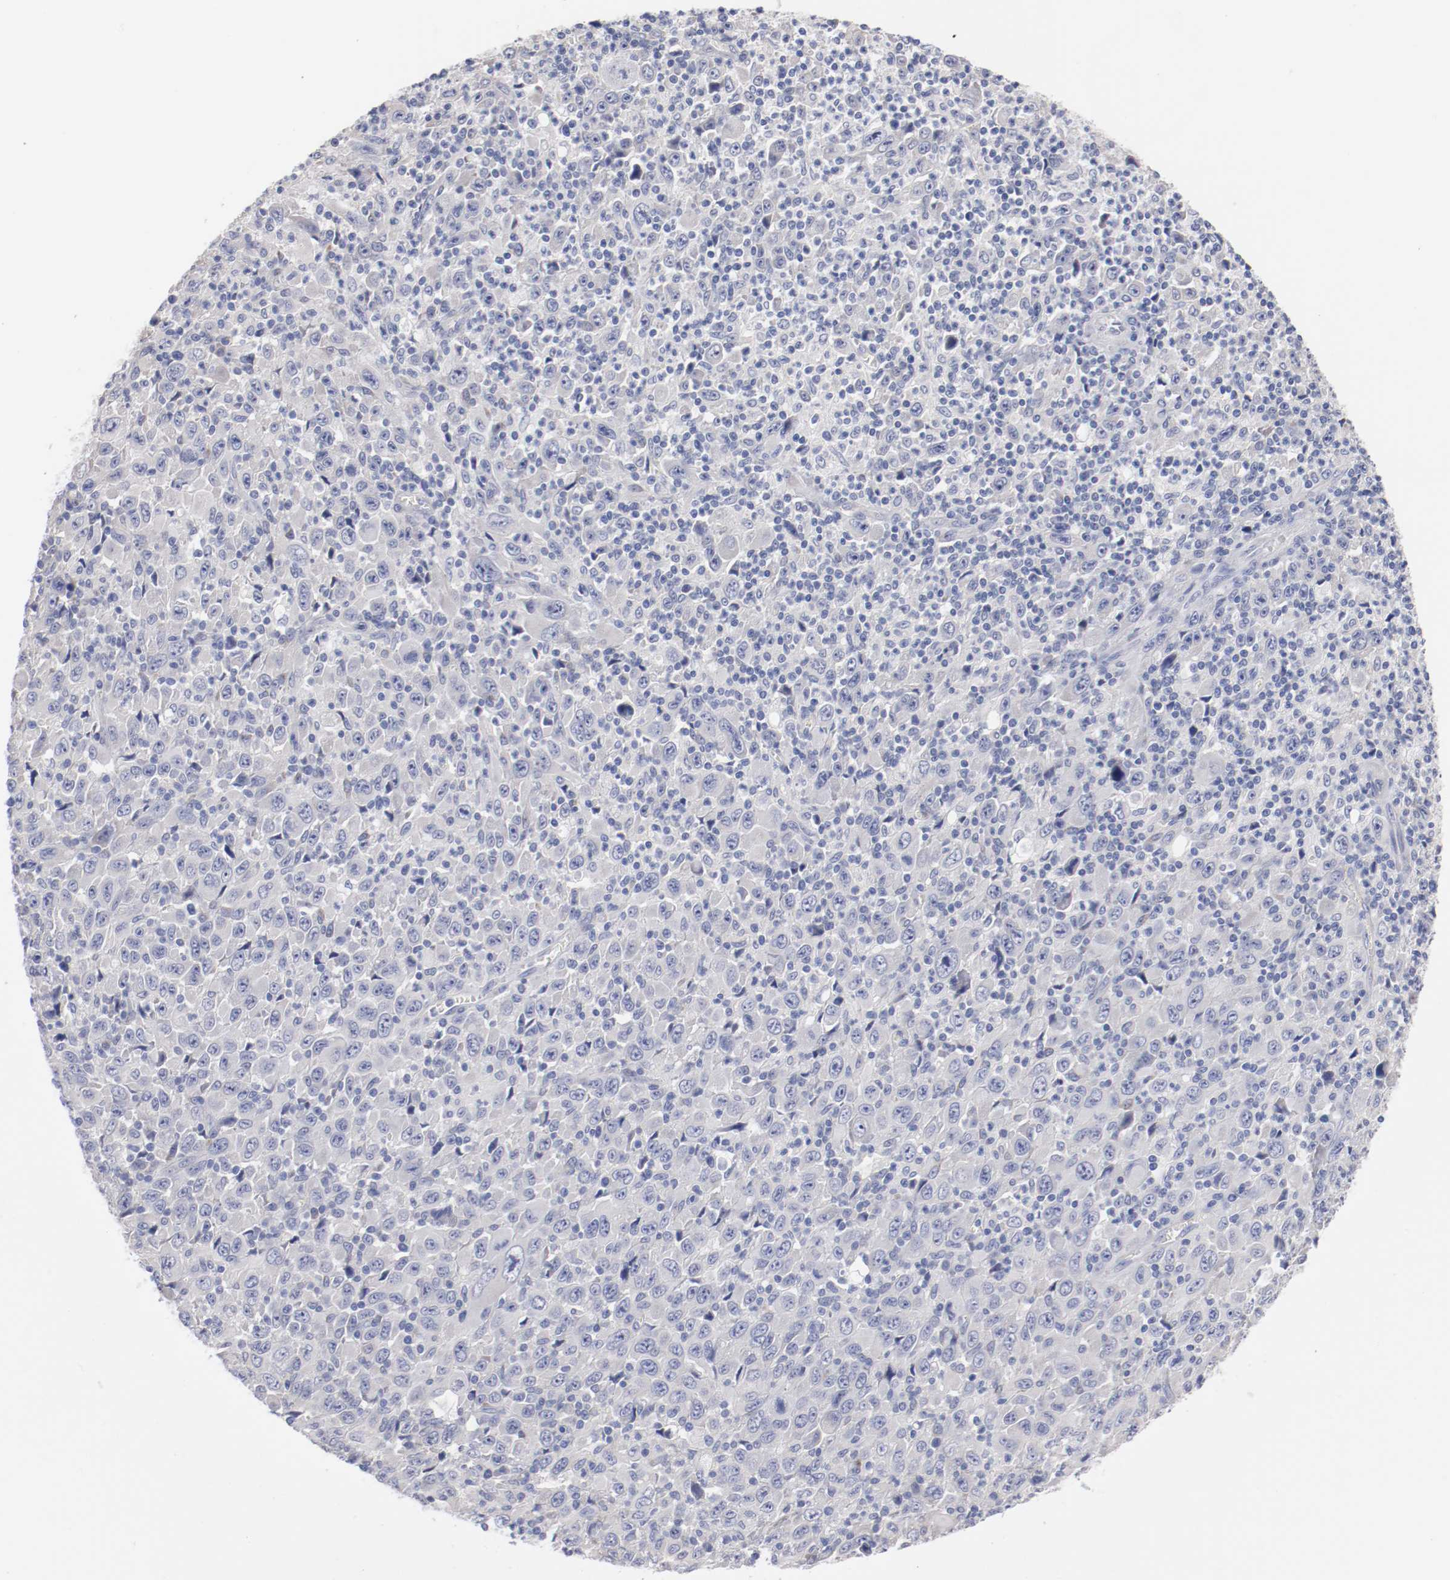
{"staining": {"intensity": "negative", "quantity": "none", "location": "none"}, "tissue": "melanoma", "cell_type": "Tumor cells", "image_type": "cancer", "snomed": [{"axis": "morphology", "description": "Malignant melanoma, Metastatic site"}, {"axis": "topography", "description": "Skin"}], "caption": "Tumor cells show no significant protein staining in melanoma. (Immunohistochemistry, brightfield microscopy, high magnification).", "gene": "CPE", "patient": {"sex": "female", "age": 56}}